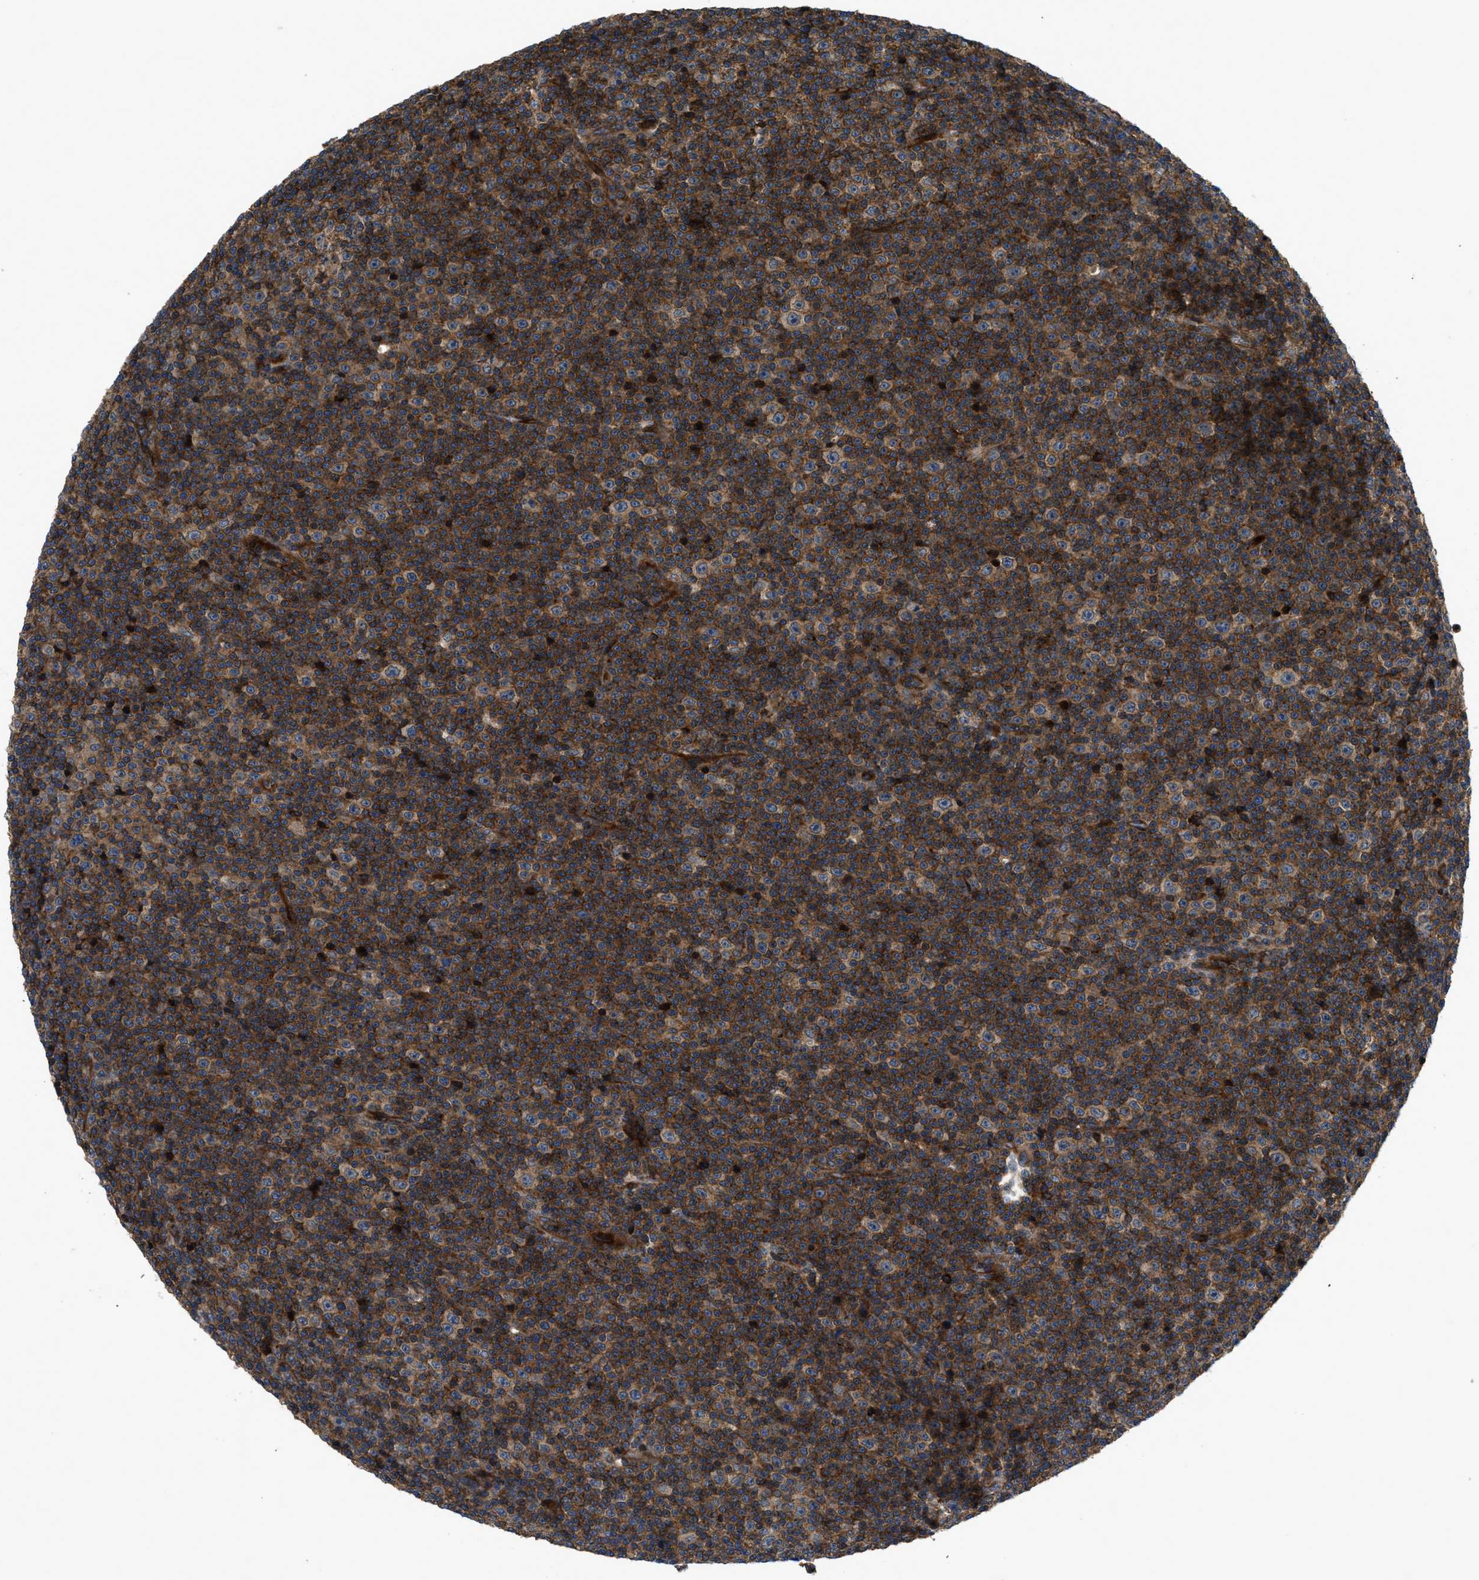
{"staining": {"intensity": "moderate", "quantity": ">75%", "location": "cytoplasmic/membranous"}, "tissue": "lymphoma", "cell_type": "Tumor cells", "image_type": "cancer", "snomed": [{"axis": "morphology", "description": "Malignant lymphoma, non-Hodgkin's type, Low grade"}, {"axis": "topography", "description": "Lymph node"}], "caption": "Human lymphoma stained with a protein marker shows moderate staining in tumor cells.", "gene": "CNNM3", "patient": {"sex": "female", "age": 67}}